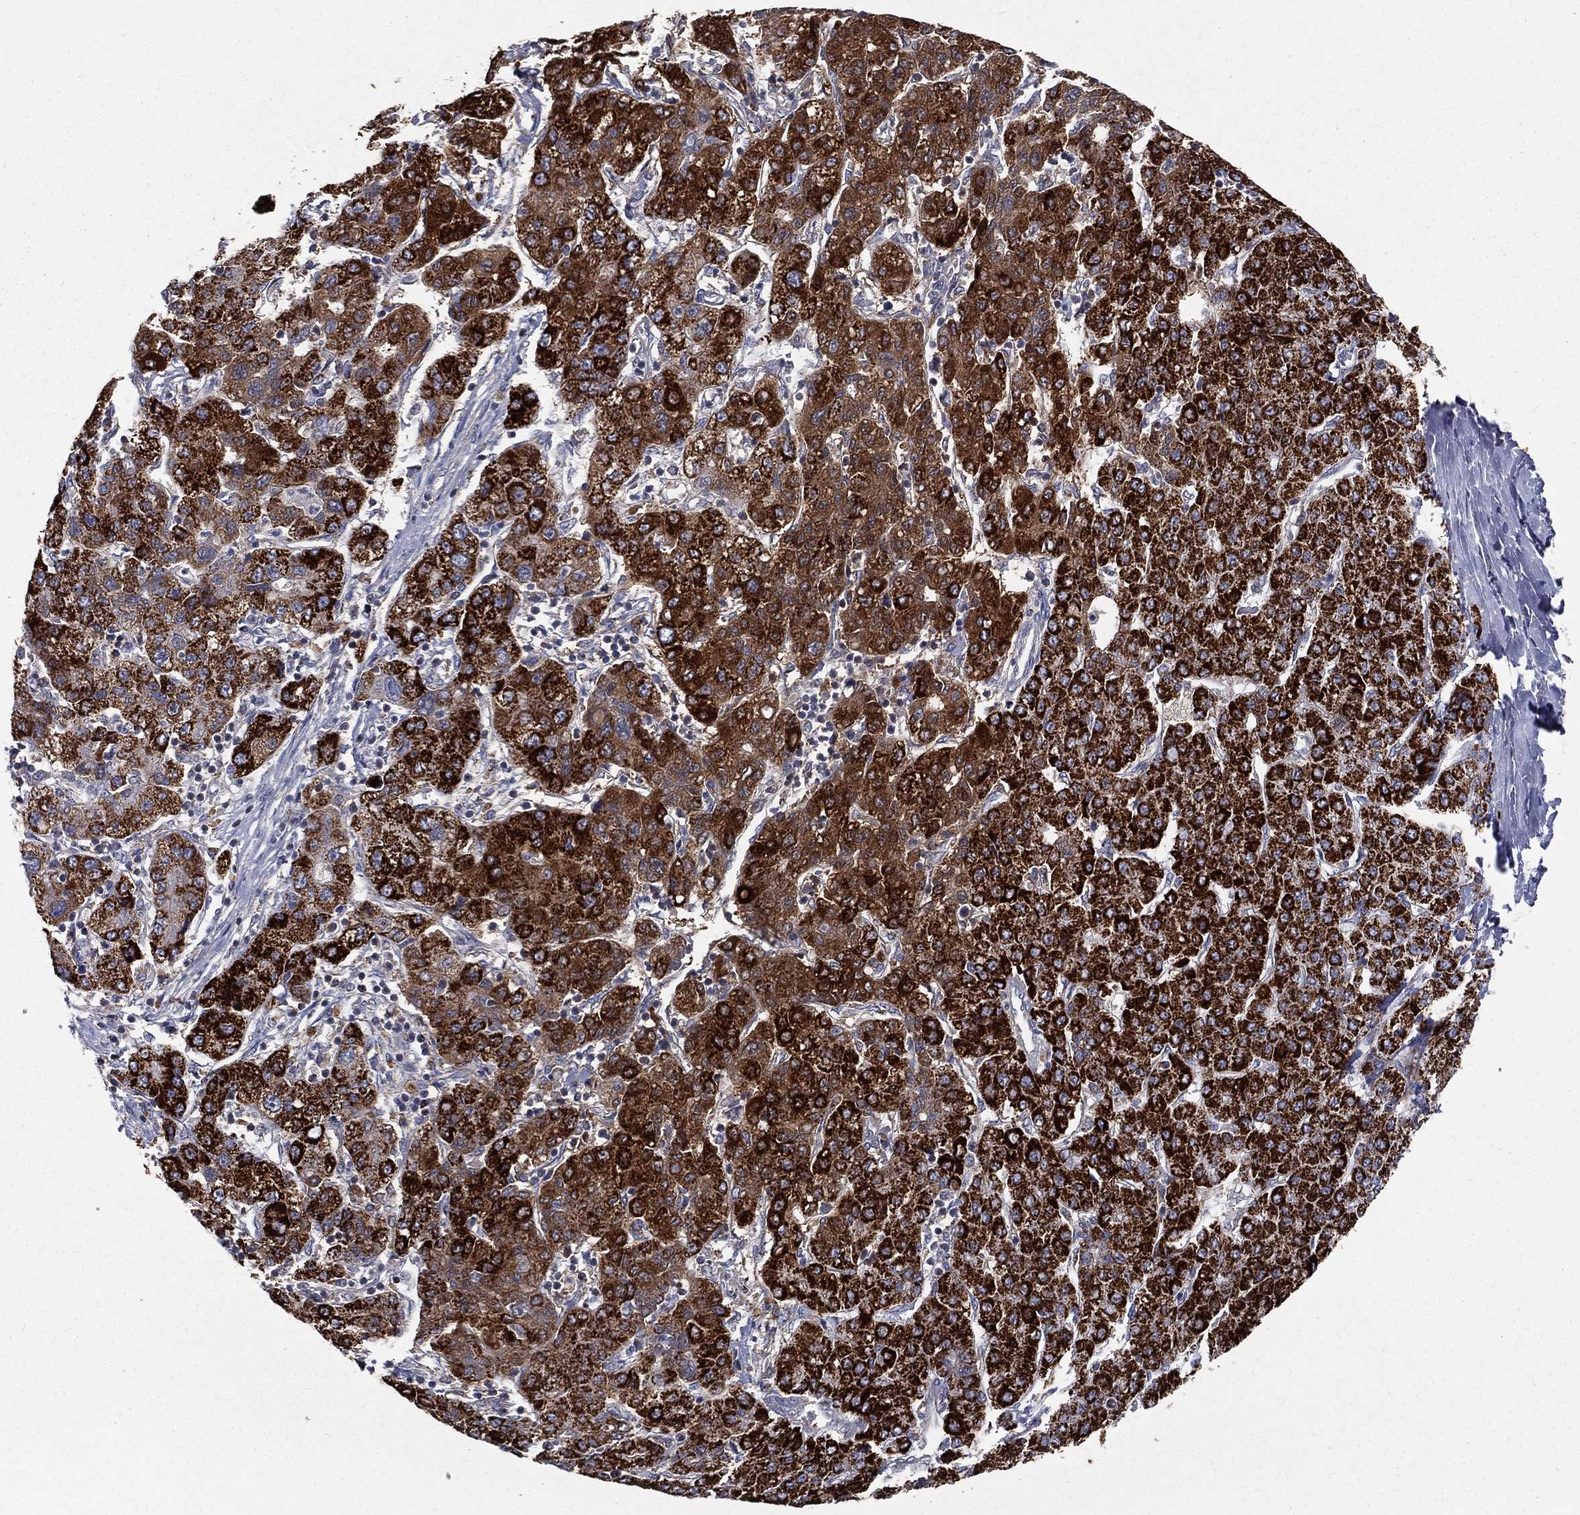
{"staining": {"intensity": "strong", "quantity": ">75%", "location": "cytoplasmic/membranous"}, "tissue": "liver cancer", "cell_type": "Tumor cells", "image_type": "cancer", "snomed": [{"axis": "morphology", "description": "Carcinoma, Hepatocellular, NOS"}, {"axis": "topography", "description": "Liver"}], "caption": "About >75% of tumor cells in liver hepatocellular carcinoma exhibit strong cytoplasmic/membranous protein staining as visualized by brown immunohistochemical staining.", "gene": "HADH", "patient": {"sex": "male", "age": 65}}